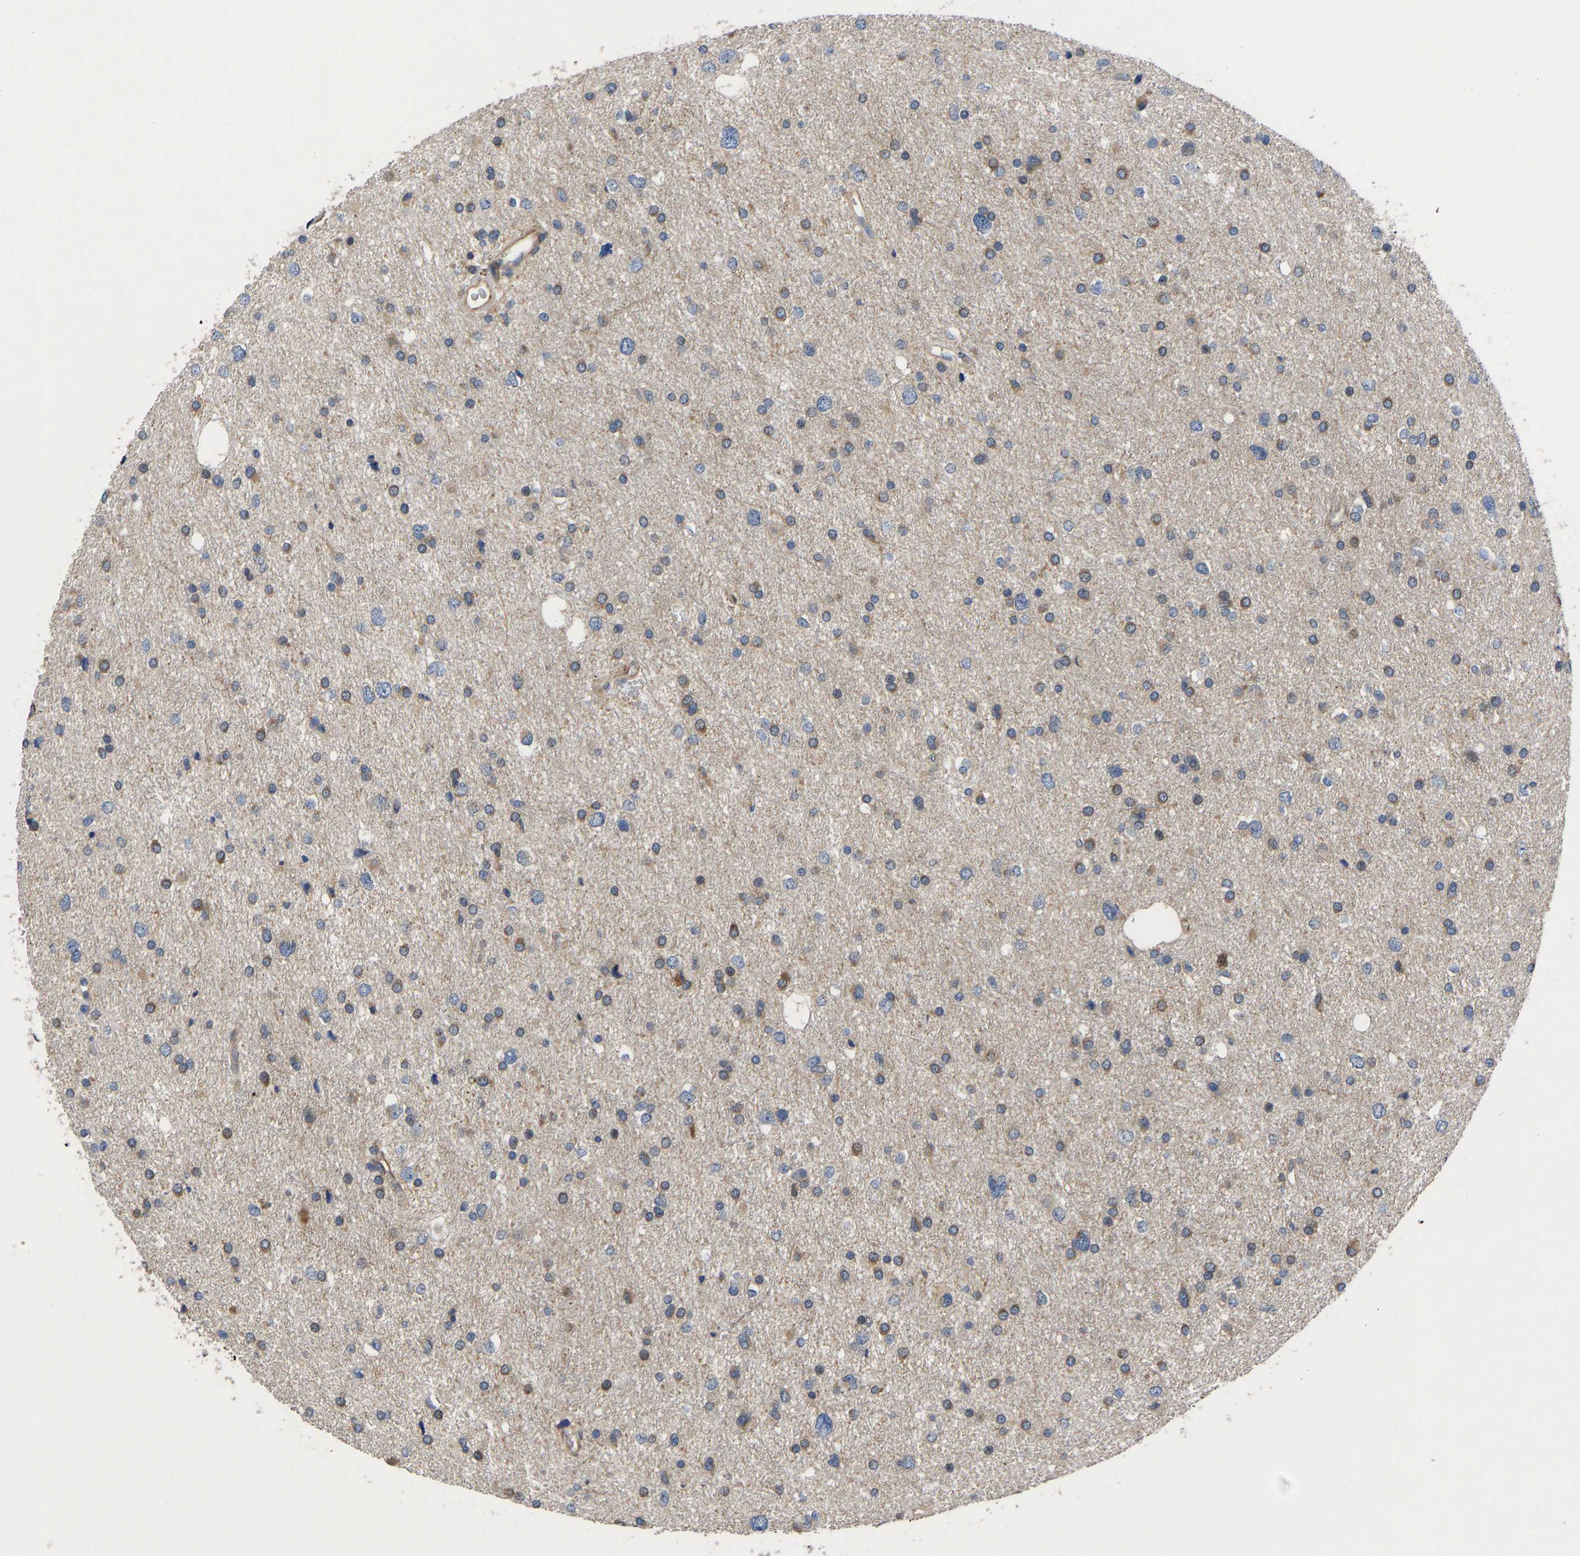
{"staining": {"intensity": "moderate", "quantity": "25%-75%", "location": "cytoplasmic/membranous"}, "tissue": "glioma", "cell_type": "Tumor cells", "image_type": "cancer", "snomed": [{"axis": "morphology", "description": "Glioma, malignant, Low grade"}, {"axis": "topography", "description": "Brain"}], "caption": "Human low-grade glioma (malignant) stained with a protein marker displays moderate staining in tumor cells.", "gene": "FRRS1", "patient": {"sex": "female", "age": 37}}